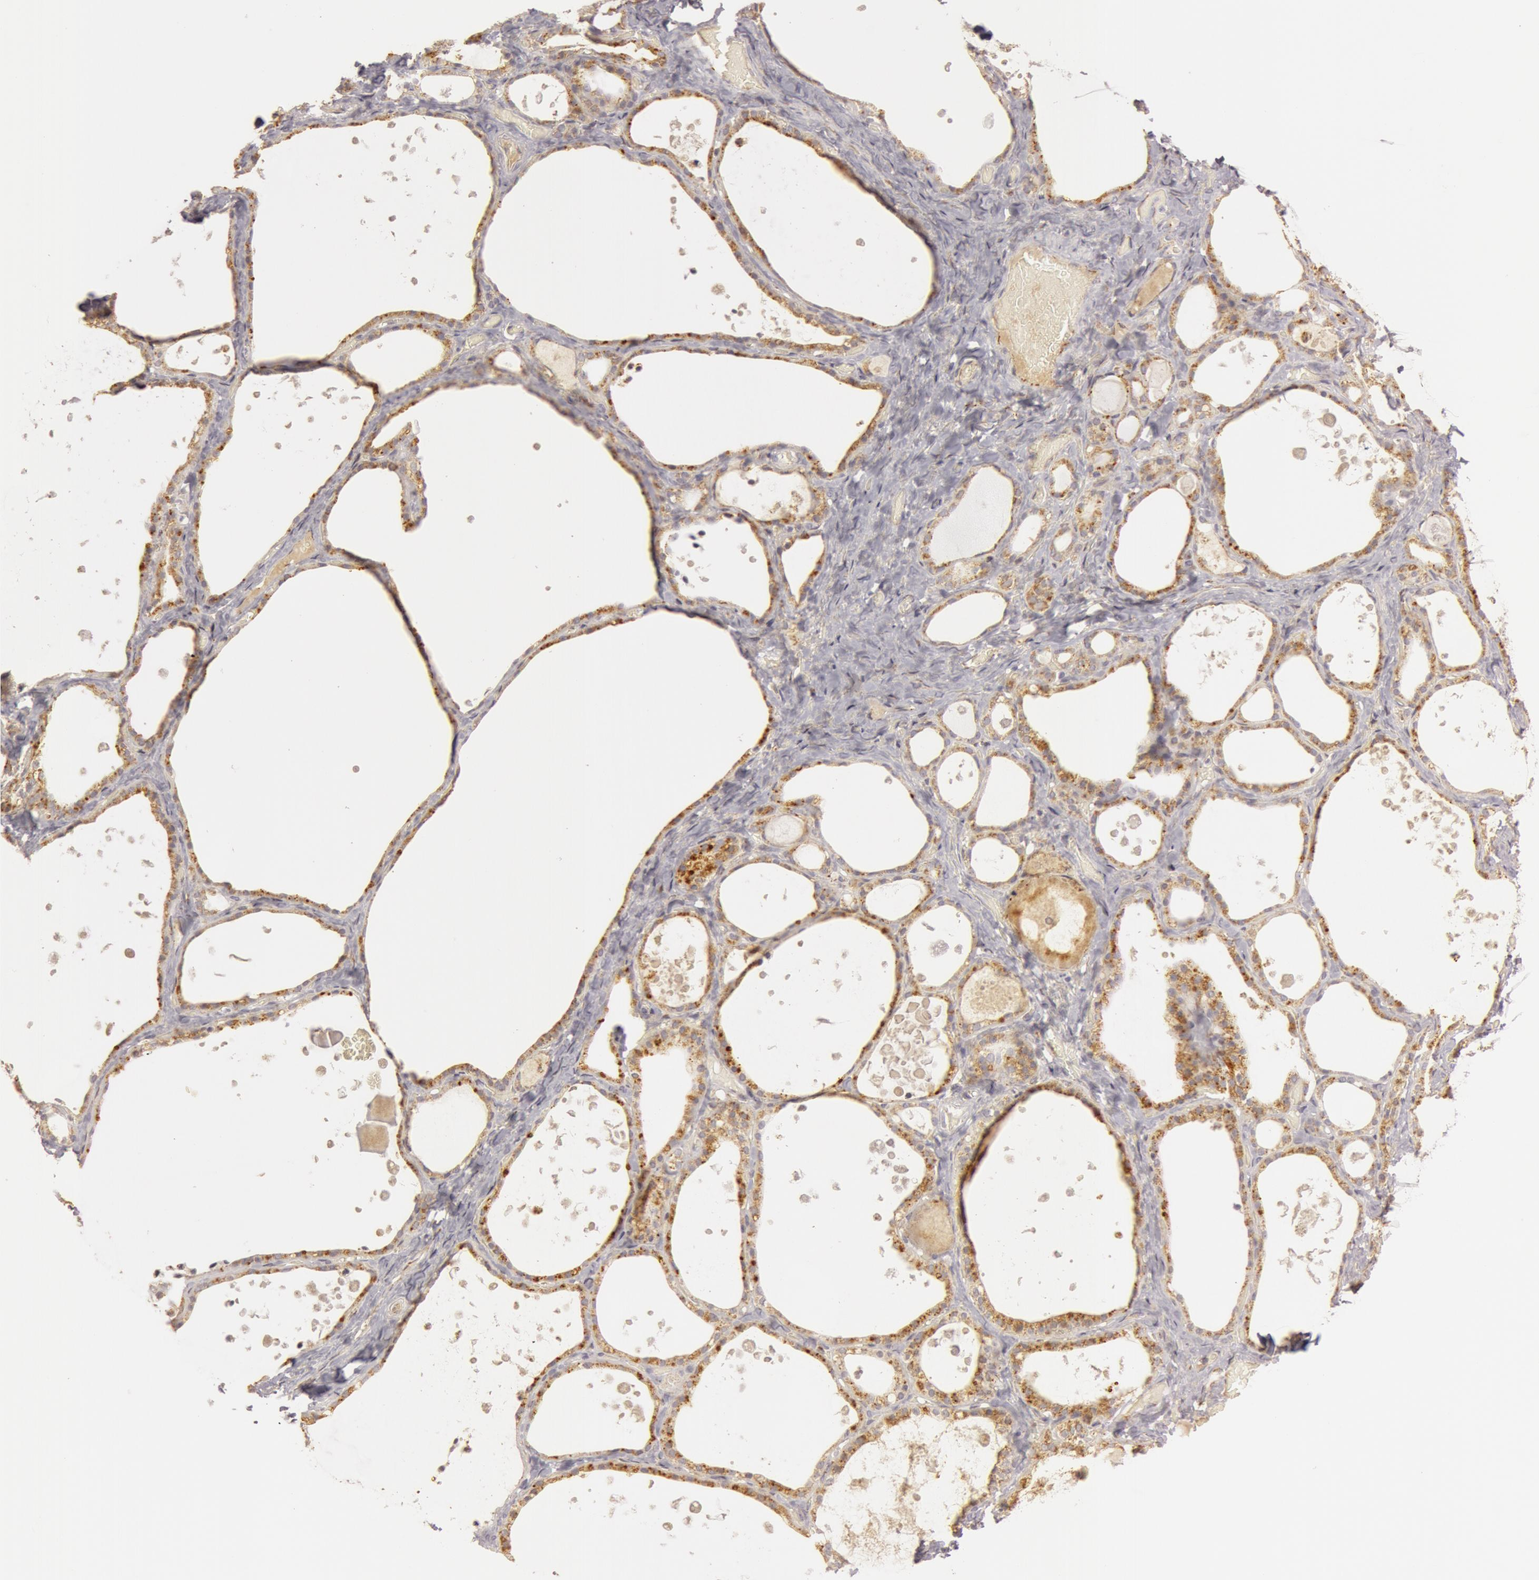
{"staining": {"intensity": "weak", "quantity": "25%-75%", "location": "cytoplasmic/membranous"}, "tissue": "thyroid gland", "cell_type": "Glandular cells", "image_type": "normal", "snomed": [{"axis": "morphology", "description": "Normal tissue, NOS"}, {"axis": "topography", "description": "Thyroid gland"}], "caption": "Glandular cells demonstrate weak cytoplasmic/membranous expression in about 25%-75% of cells in normal thyroid gland. (brown staining indicates protein expression, while blue staining denotes nuclei).", "gene": "C7", "patient": {"sex": "male", "age": 61}}